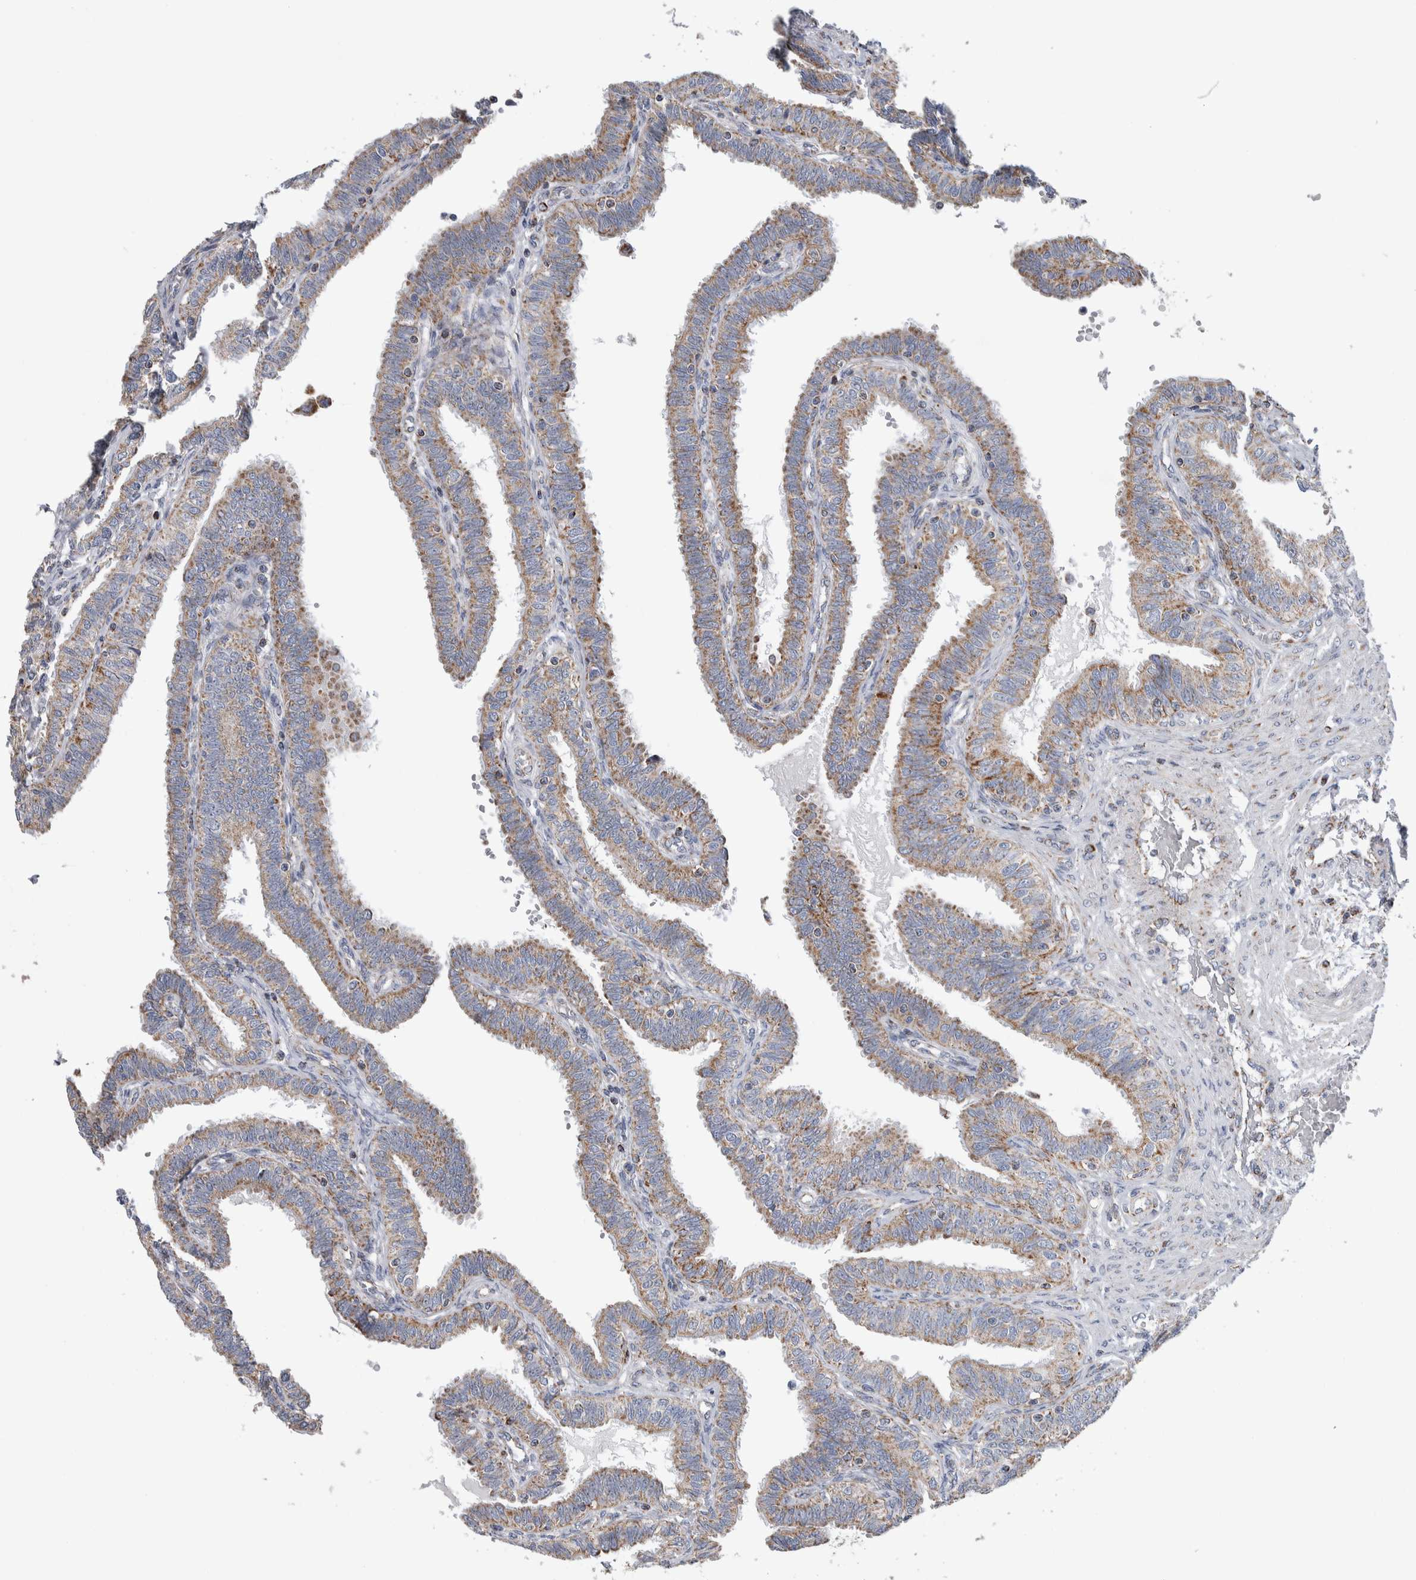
{"staining": {"intensity": "moderate", "quantity": ">75%", "location": "cytoplasmic/membranous"}, "tissue": "fallopian tube", "cell_type": "Glandular cells", "image_type": "normal", "snomed": [{"axis": "morphology", "description": "Normal tissue, NOS"}, {"axis": "topography", "description": "Fallopian tube"}, {"axis": "topography", "description": "Placenta"}], "caption": "Fallopian tube was stained to show a protein in brown. There is medium levels of moderate cytoplasmic/membranous positivity in approximately >75% of glandular cells. (Stains: DAB in brown, nuclei in blue, Microscopy: brightfield microscopy at high magnification).", "gene": "ETFA", "patient": {"sex": "female", "age": 34}}